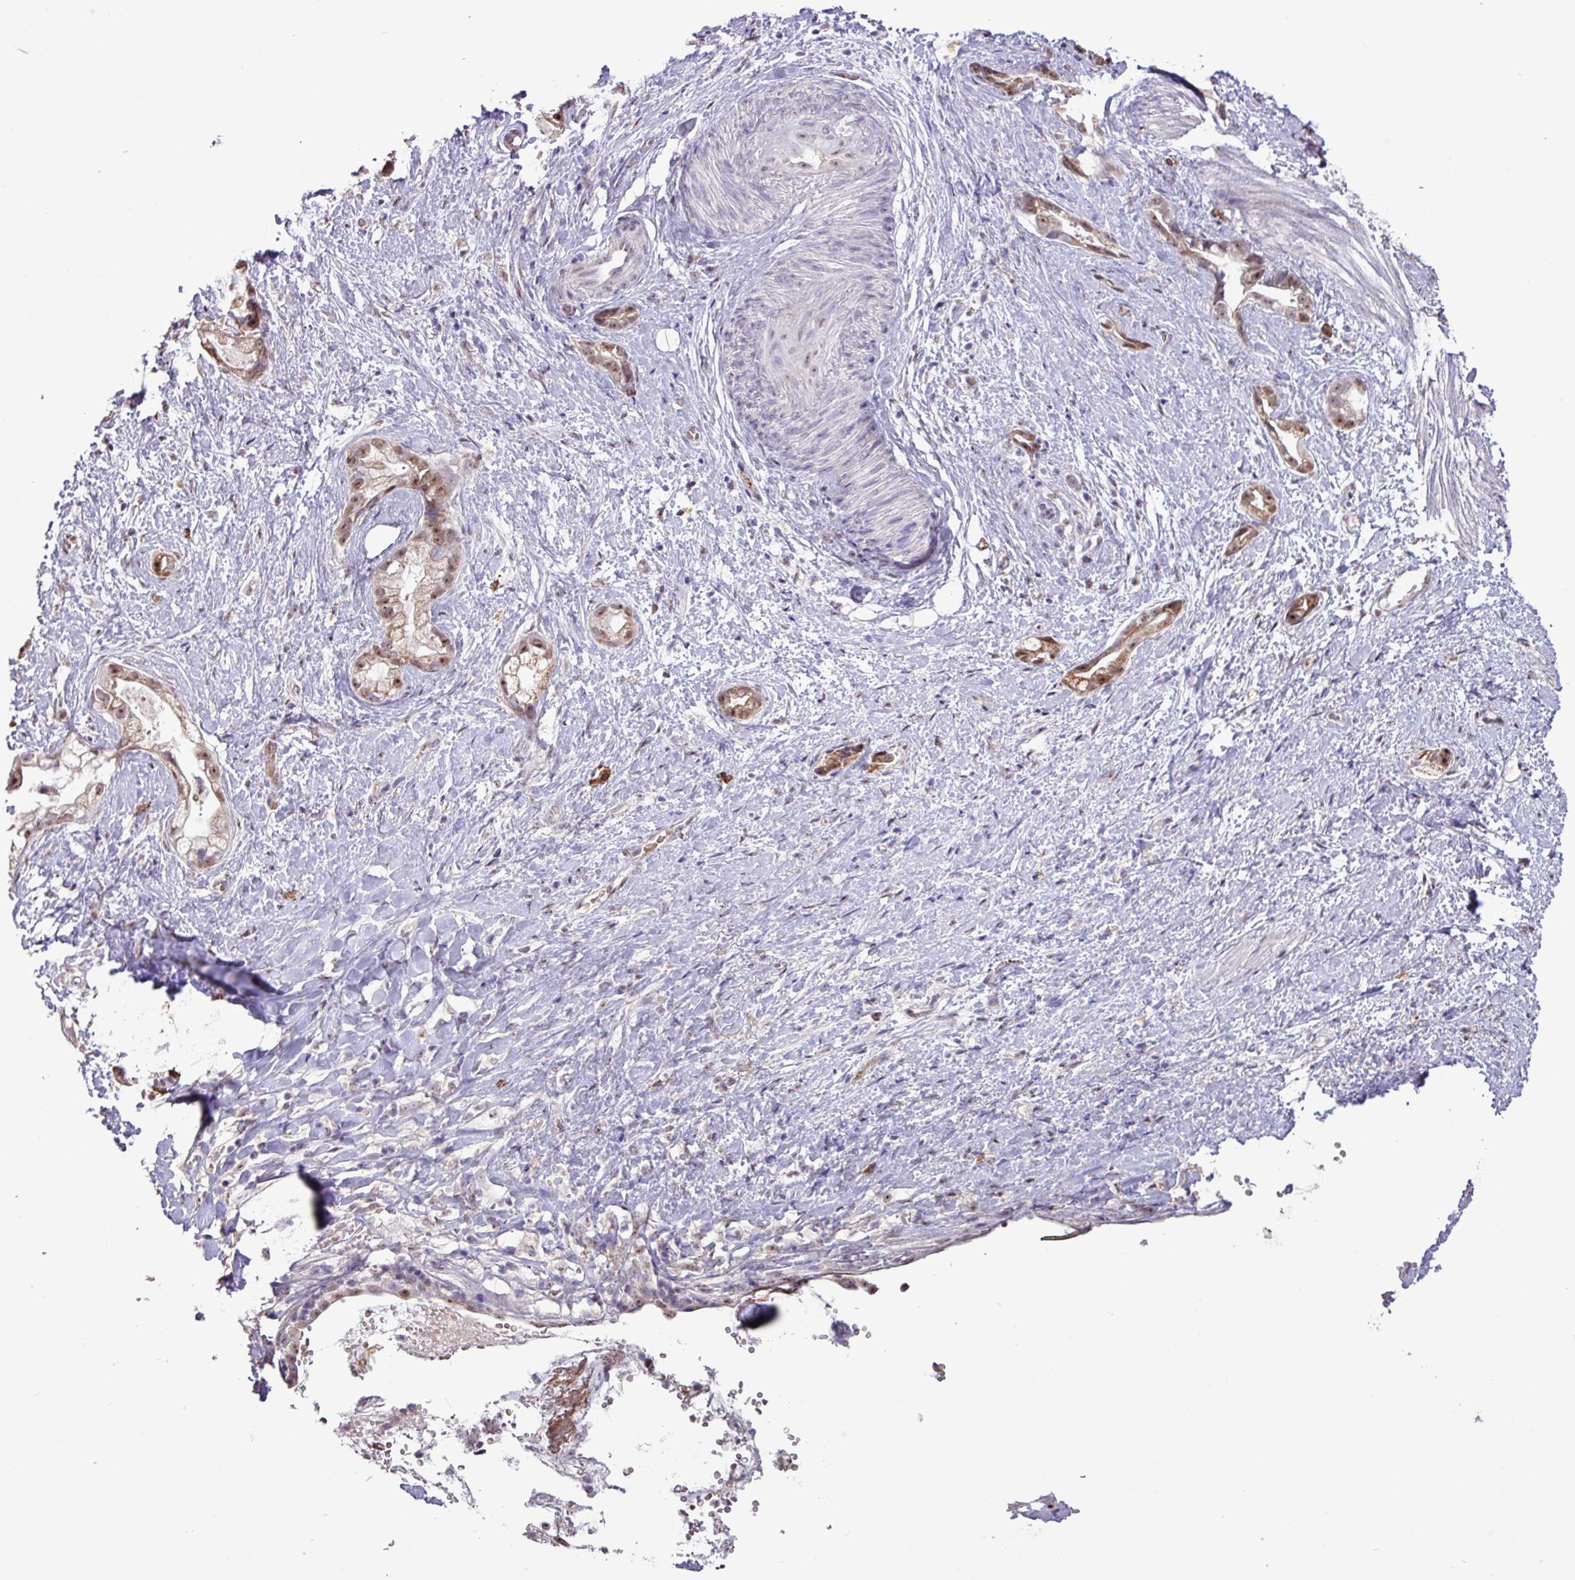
{"staining": {"intensity": "moderate", "quantity": ">75%", "location": "cytoplasmic/membranous,nuclear"}, "tissue": "stomach cancer", "cell_type": "Tumor cells", "image_type": "cancer", "snomed": [{"axis": "morphology", "description": "Adenocarcinoma, NOS"}, {"axis": "topography", "description": "Stomach"}], "caption": "The photomicrograph reveals staining of stomach cancer, revealing moderate cytoplasmic/membranous and nuclear protein positivity (brown color) within tumor cells. The staining was performed using DAB (3,3'-diaminobenzidine) to visualize the protein expression in brown, while the nuclei were stained in blue with hematoxylin (Magnification: 20x).", "gene": "L3MBTL3", "patient": {"sex": "male", "age": 55}}